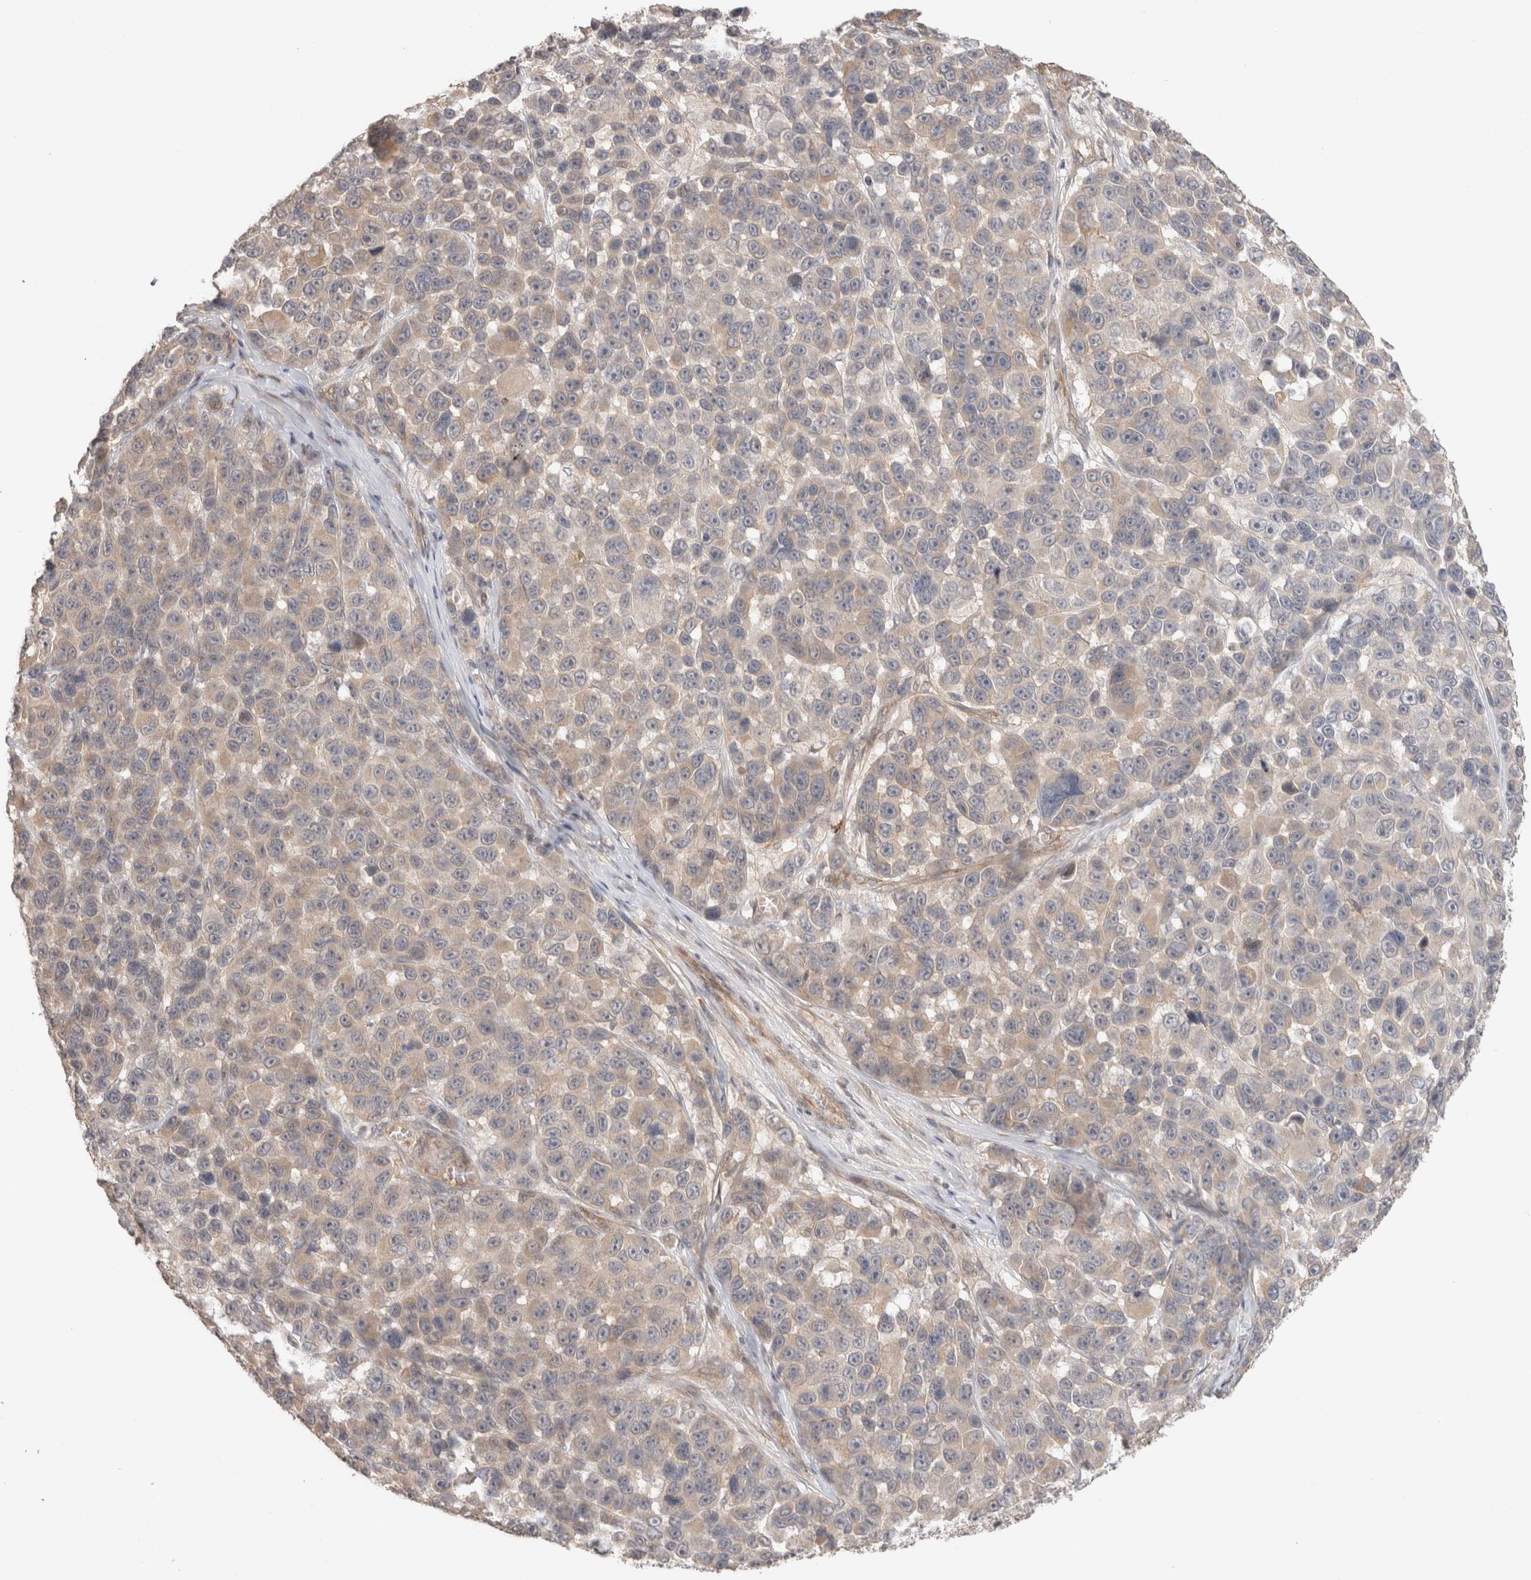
{"staining": {"intensity": "negative", "quantity": "none", "location": "none"}, "tissue": "melanoma", "cell_type": "Tumor cells", "image_type": "cancer", "snomed": [{"axis": "morphology", "description": "Malignant melanoma, NOS"}, {"axis": "topography", "description": "Skin"}], "caption": "IHC histopathology image of melanoma stained for a protein (brown), which shows no positivity in tumor cells.", "gene": "HSPG2", "patient": {"sex": "male", "age": 53}}